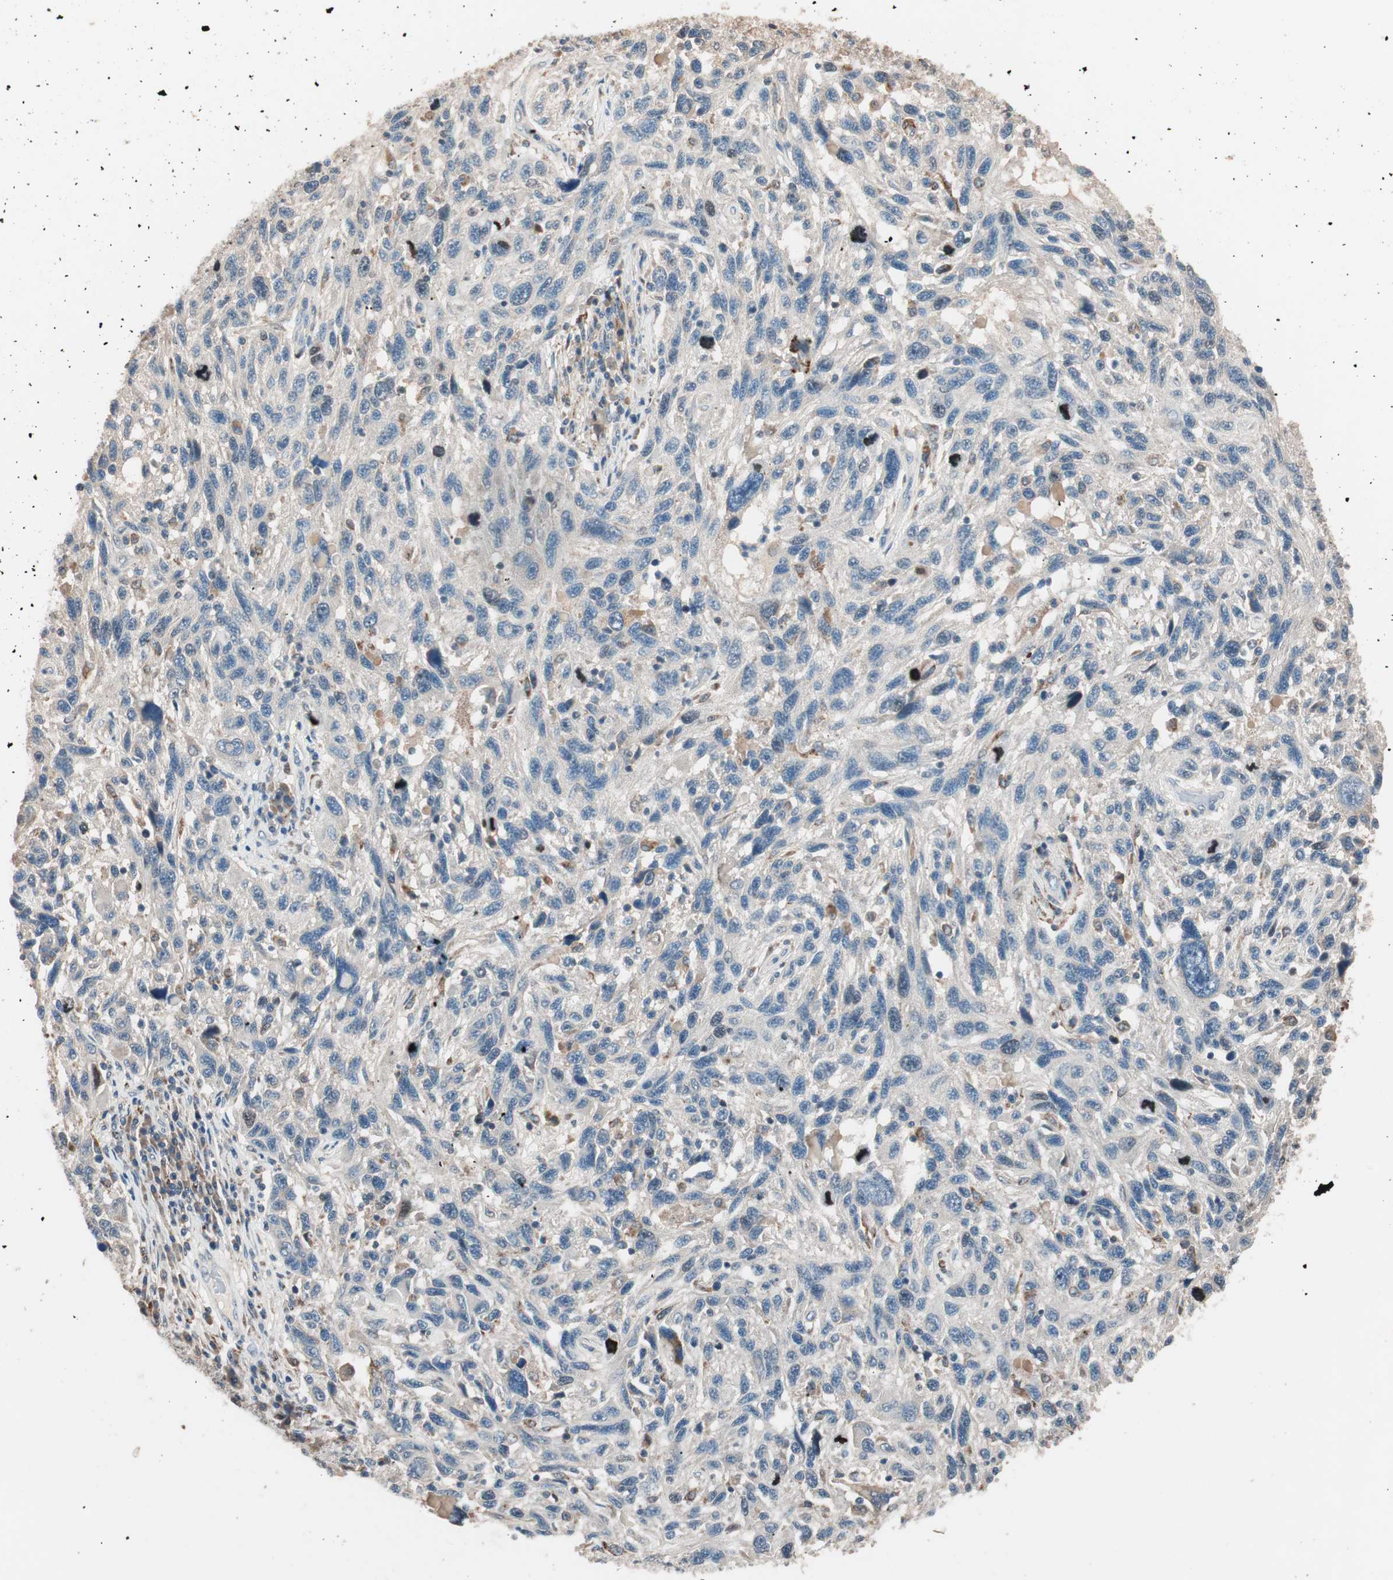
{"staining": {"intensity": "weak", "quantity": "25%-75%", "location": "cytoplasmic/membranous"}, "tissue": "melanoma", "cell_type": "Tumor cells", "image_type": "cancer", "snomed": [{"axis": "morphology", "description": "Malignant melanoma, NOS"}, {"axis": "topography", "description": "Skin"}], "caption": "Melanoma stained for a protein reveals weak cytoplasmic/membranous positivity in tumor cells.", "gene": "NFRKB", "patient": {"sex": "male", "age": 53}}